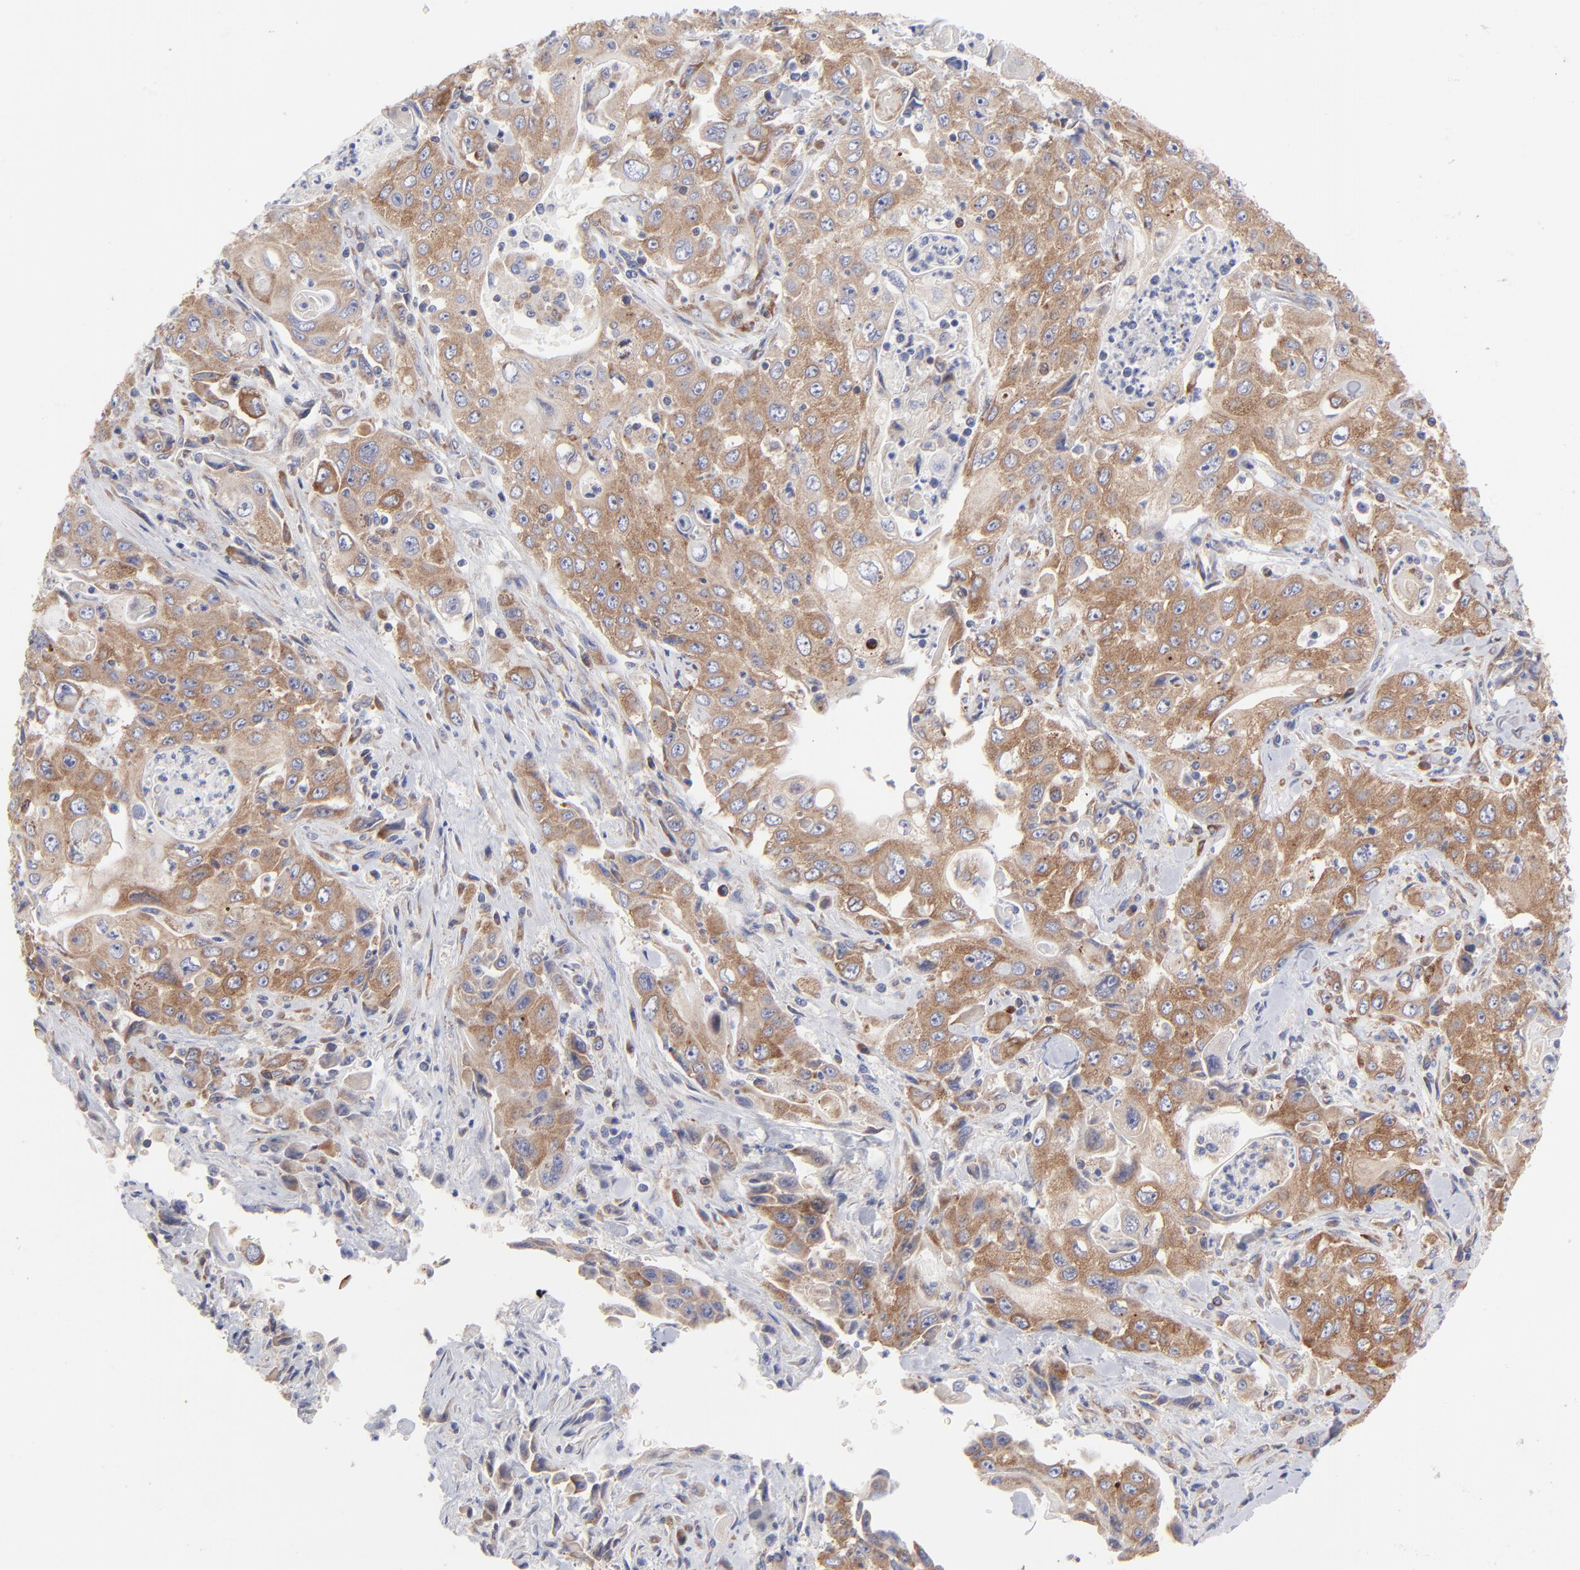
{"staining": {"intensity": "moderate", "quantity": ">75%", "location": "cytoplasmic/membranous"}, "tissue": "pancreatic cancer", "cell_type": "Tumor cells", "image_type": "cancer", "snomed": [{"axis": "morphology", "description": "Adenocarcinoma, NOS"}, {"axis": "topography", "description": "Pancreas"}], "caption": "A brown stain highlights moderate cytoplasmic/membranous positivity of a protein in pancreatic cancer tumor cells.", "gene": "EIF2AK2", "patient": {"sex": "male", "age": 70}}